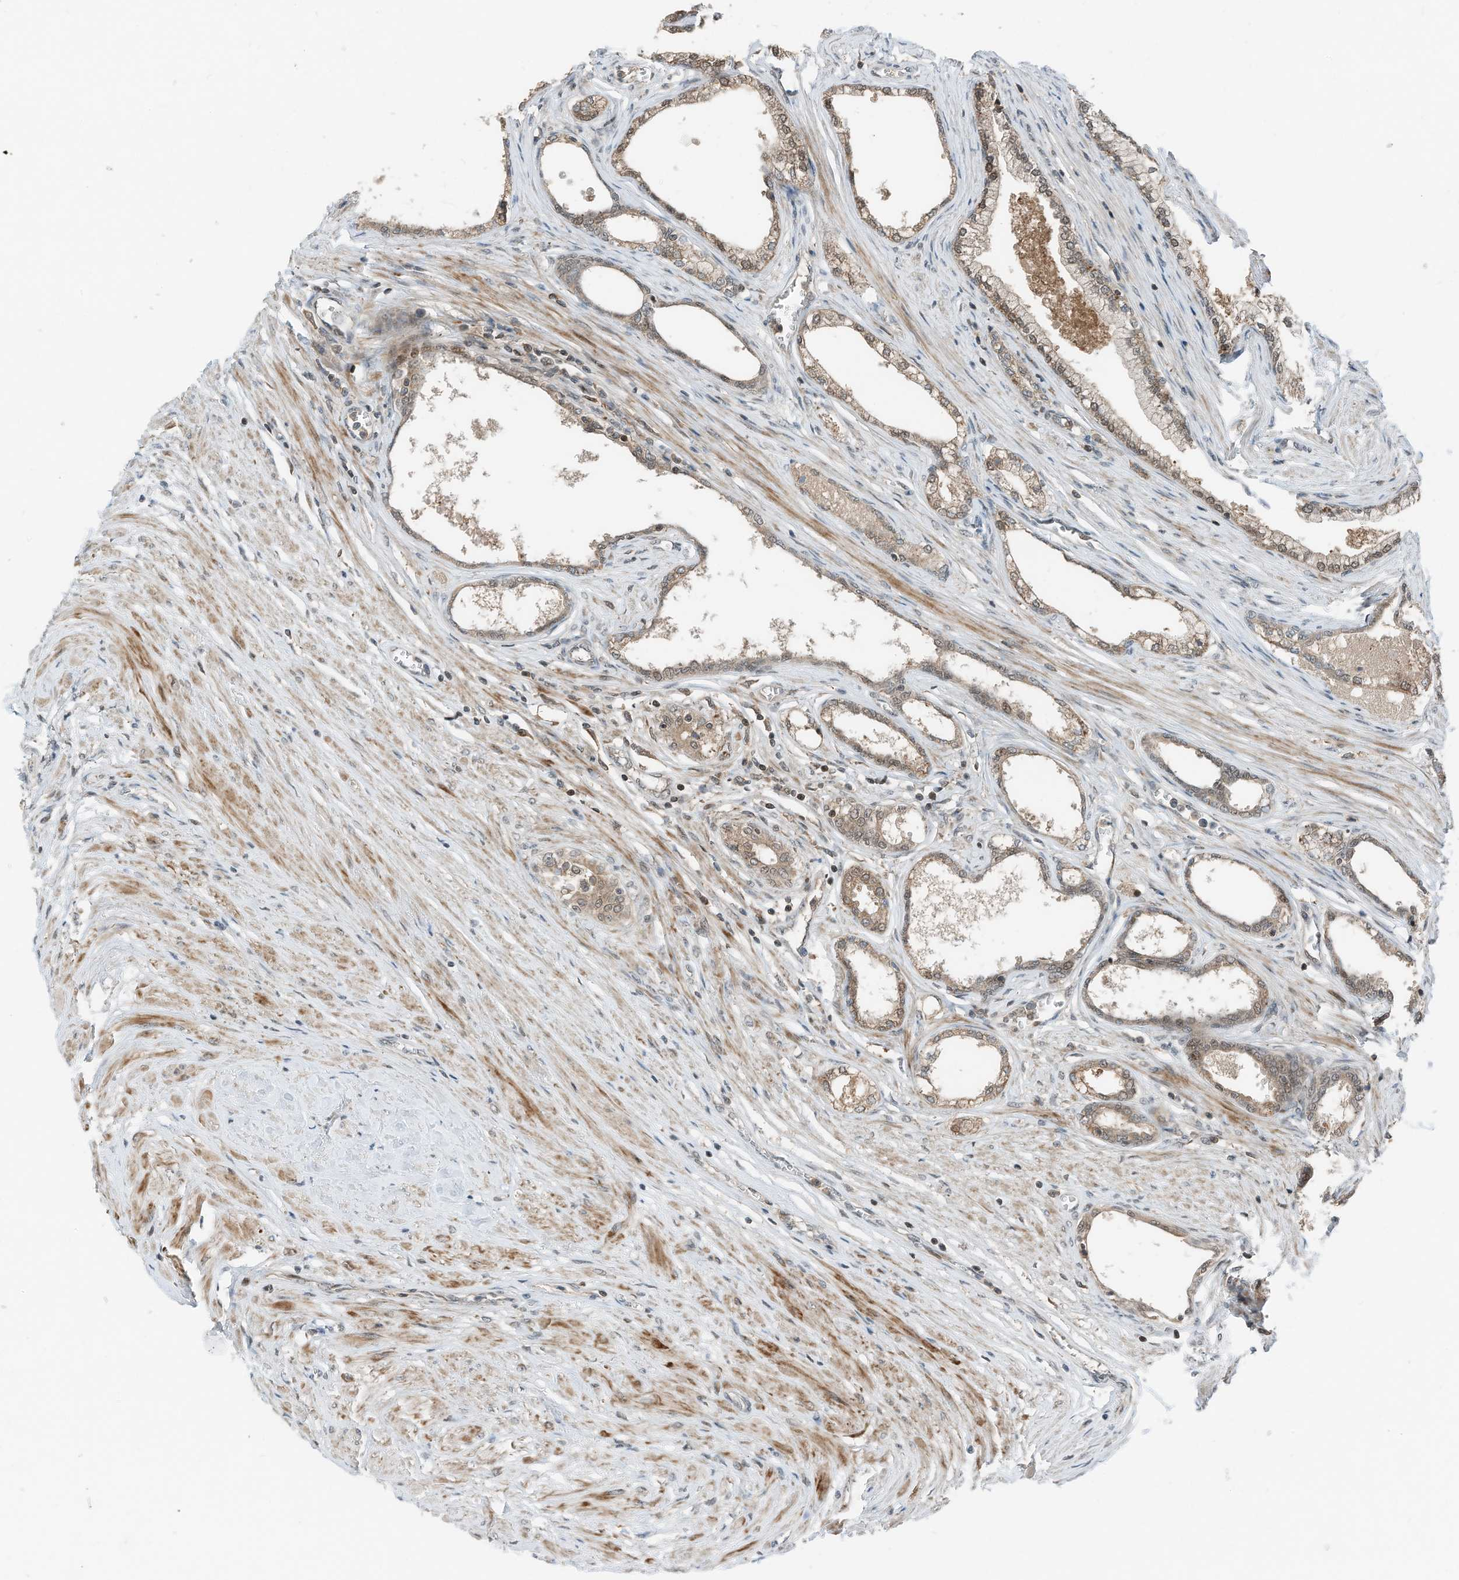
{"staining": {"intensity": "moderate", "quantity": ">75%", "location": "cytoplasmic/membranous,nuclear"}, "tissue": "prostate", "cell_type": "Glandular cells", "image_type": "normal", "snomed": [{"axis": "morphology", "description": "Normal tissue, NOS"}, {"axis": "morphology", "description": "Urothelial carcinoma, Low grade"}, {"axis": "topography", "description": "Urinary bladder"}, {"axis": "topography", "description": "Prostate"}], "caption": "Prostate stained with a brown dye demonstrates moderate cytoplasmic/membranous,nuclear positive expression in approximately >75% of glandular cells.", "gene": "RMND1", "patient": {"sex": "male", "age": 60}}